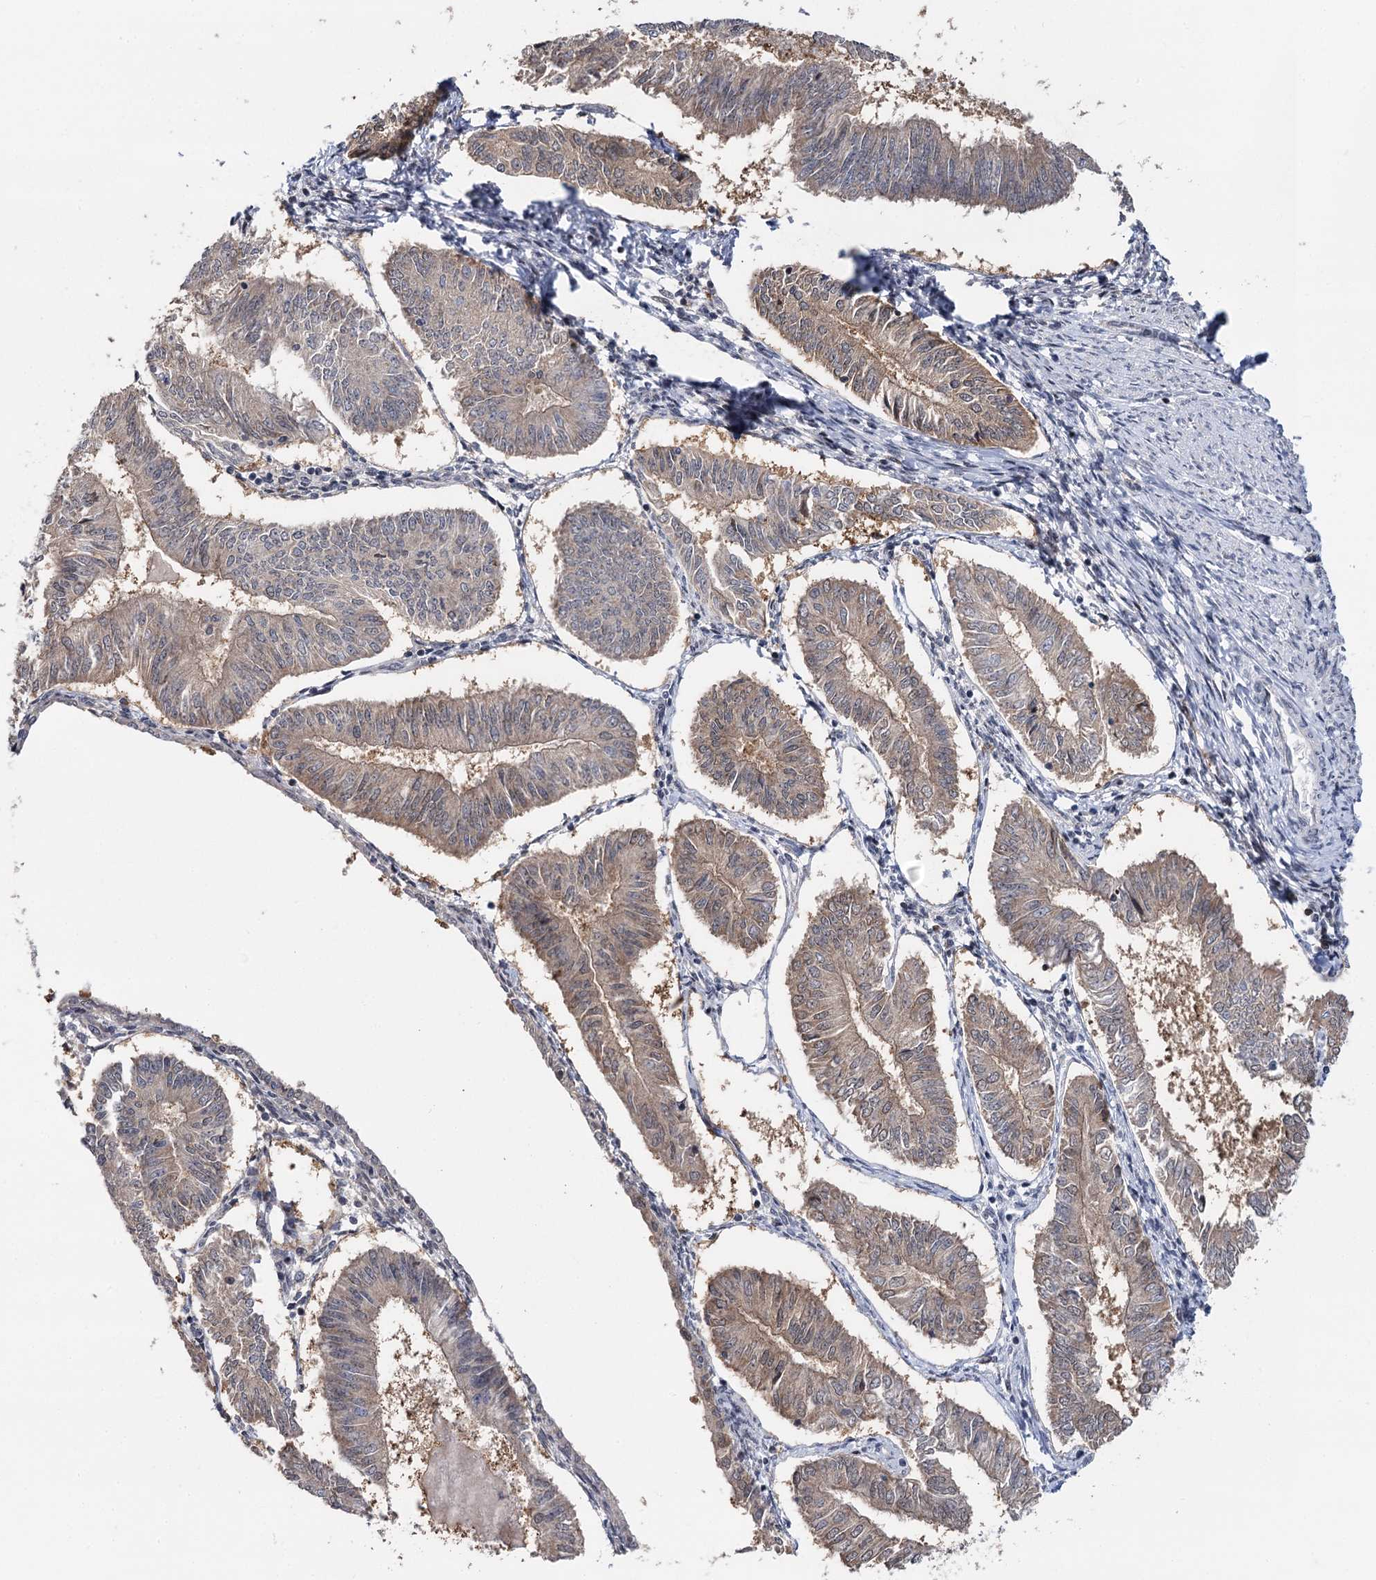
{"staining": {"intensity": "weak", "quantity": ">75%", "location": "cytoplasmic/membranous"}, "tissue": "endometrial cancer", "cell_type": "Tumor cells", "image_type": "cancer", "snomed": [{"axis": "morphology", "description": "Adenocarcinoma, NOS"}, {"axis": "topography", "description": "Endometrium"}], "caption": "This photomicrograph displays IHC staining of endometrial adenocarcinoma, with low weak cytoplasmic/membranous expression in approximately >75% of tumor cells.", "gene": "PTGR1", "patient": {"sex": "female", "age": 58}}